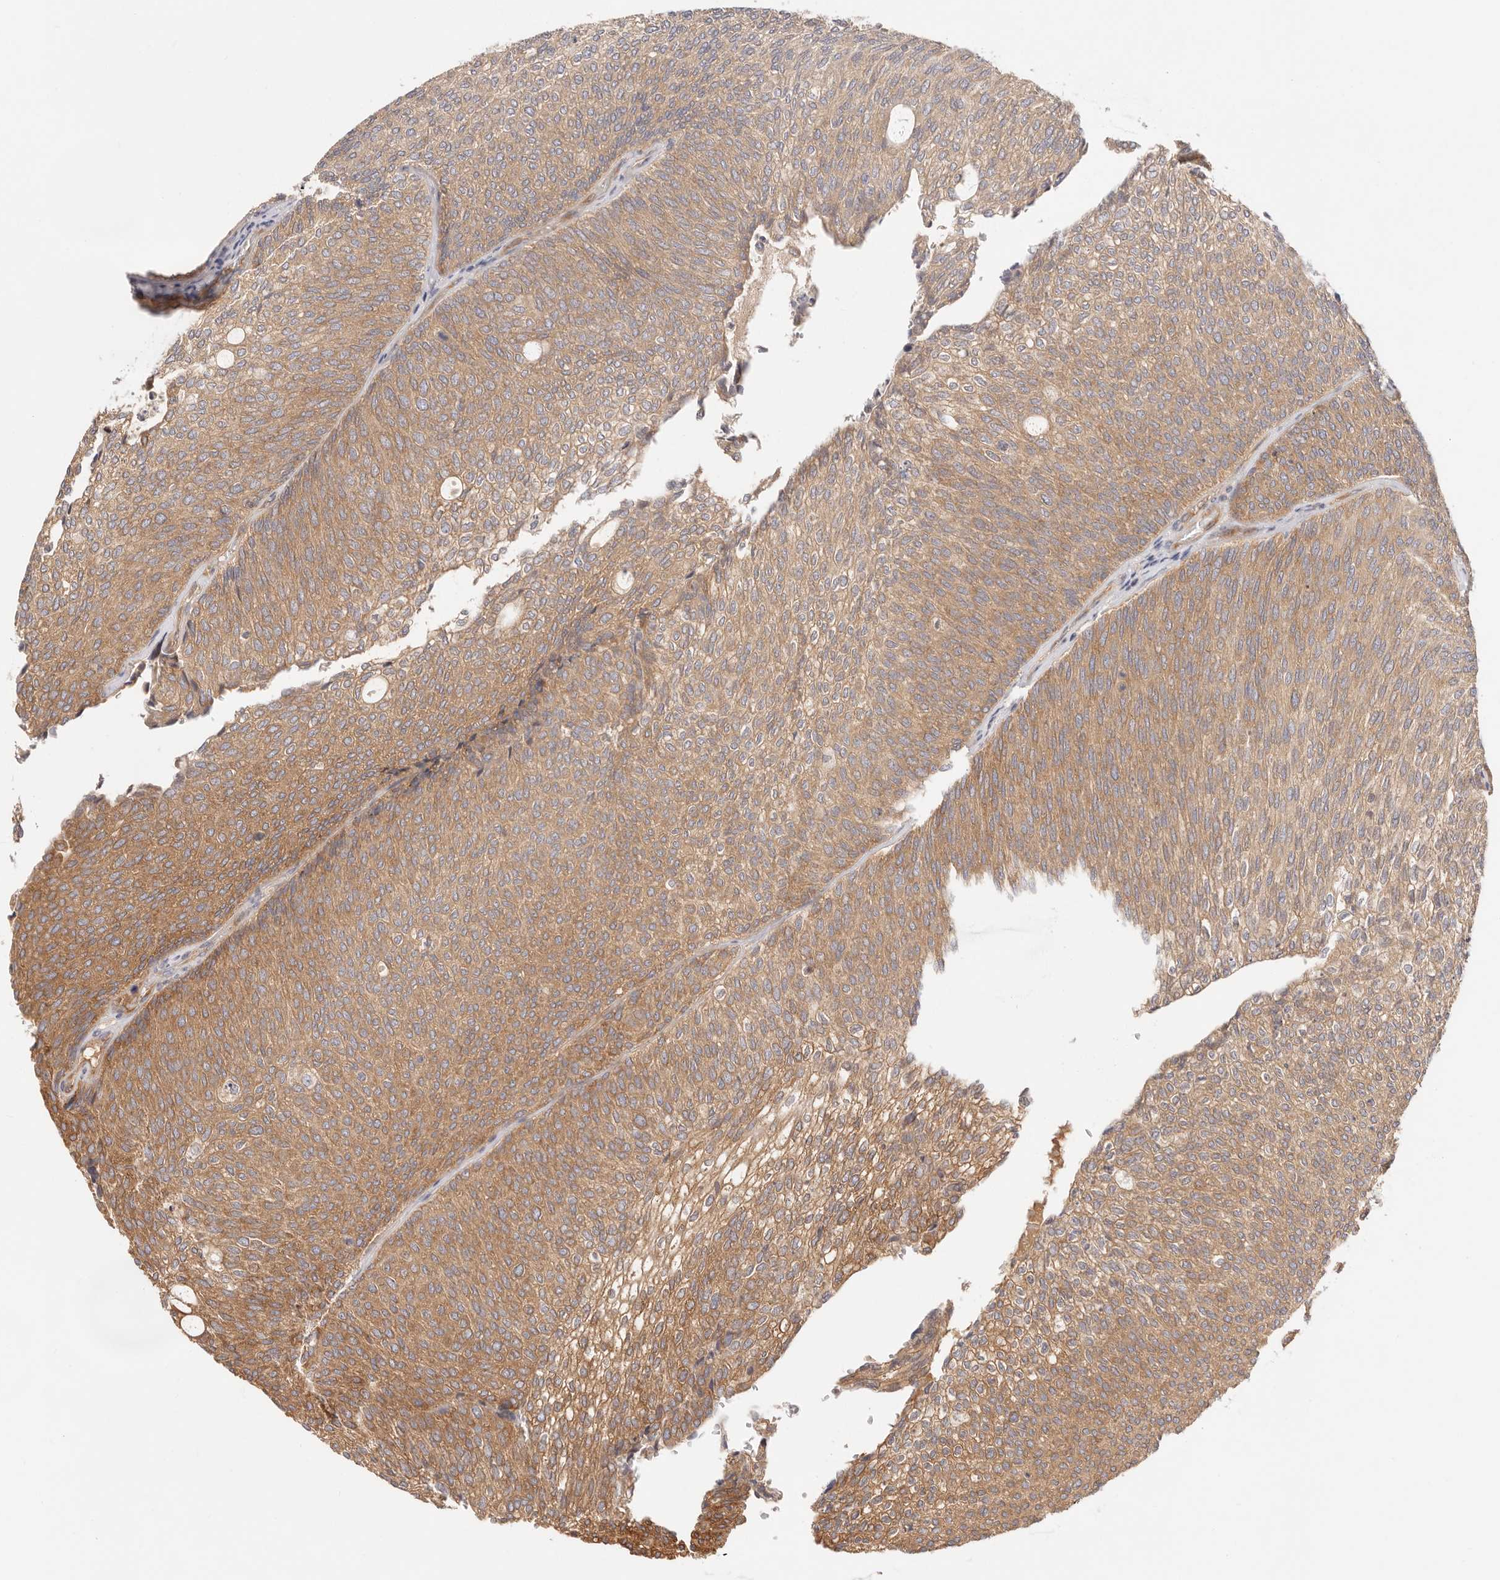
{"staining": {"intensity": "moderate", "quantity": ">75%", "location": "cytoplasmic/membranous"}, "tissue": "urothelial cancer", "cell_type": "Tumor cells", "image_type": "cancer", "snomed": [{"axis": "morphology", "description": "Urothelial carcinoma, Low grade"}, {"axis": "topography", "description": "Urinary bladder"}], "caption": "This is an image of immunohistochemistry (IHC) staining of urothelial carcinoma (low-grade), which shows moderate positivity in the cytoplasmic/membranous of tumor cells.", "gene": "KCMF1", "patient": {"sex": "female", "age": 79}}